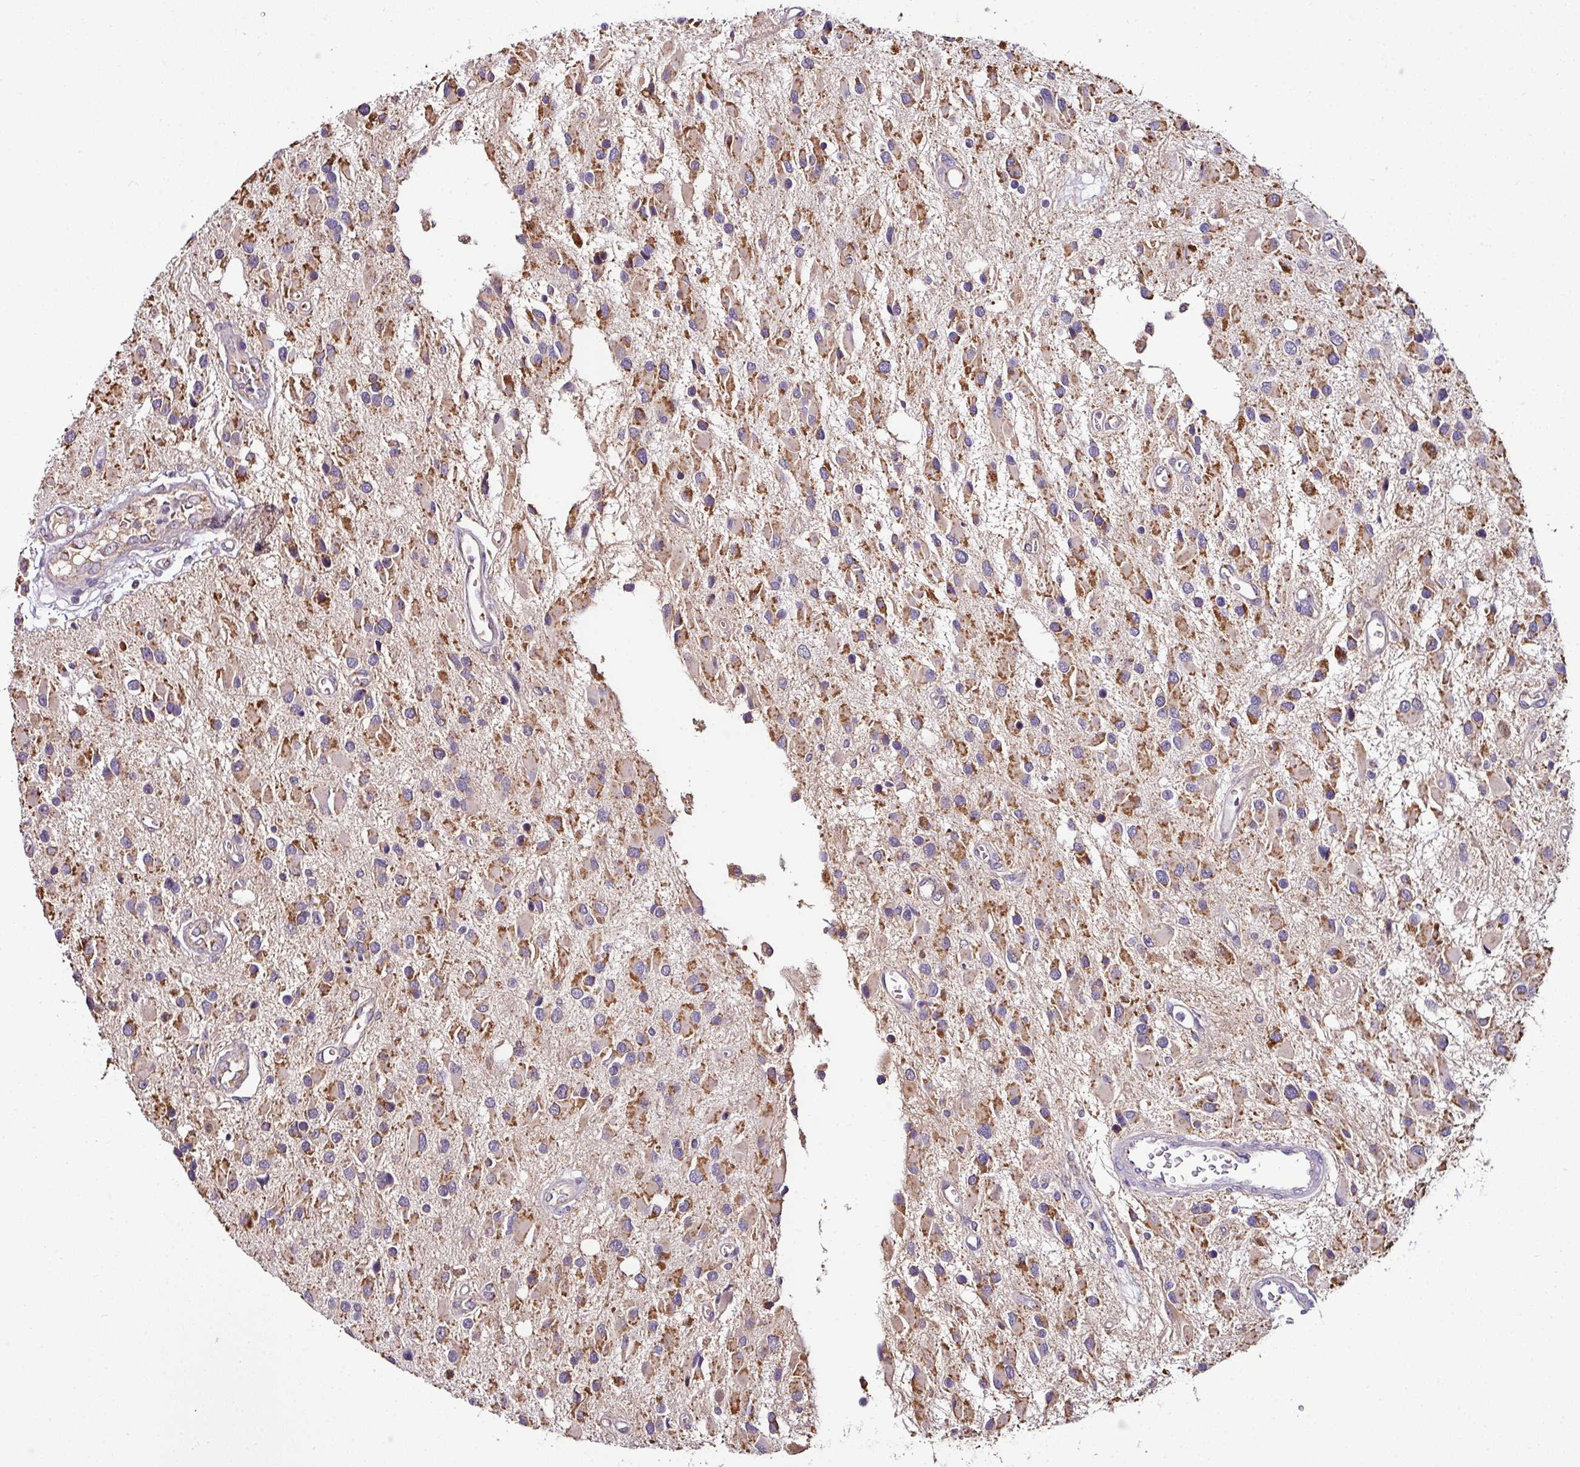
{"staining": {"intensity": "moderate", "quantity": ">75%", "location": "cytoplasmic/membranous"}, "tissue": "glioma", "cell_type": "Tumor cells", "image_type": "cancer", "snomed": [{"axis": "morphology", "description": "Glioma, malignant, High grade"}, {"axis": "topography", "description": "Brain"}], "caption": "This is an image of immunohistochemistry (IHC) staining of malignant high-grade glioma, which shows moderate positivity in the cytoplasmic/membranous of tumor cells.", "gene": "CPD", "patient": {"sex": "male", "age": 53}}